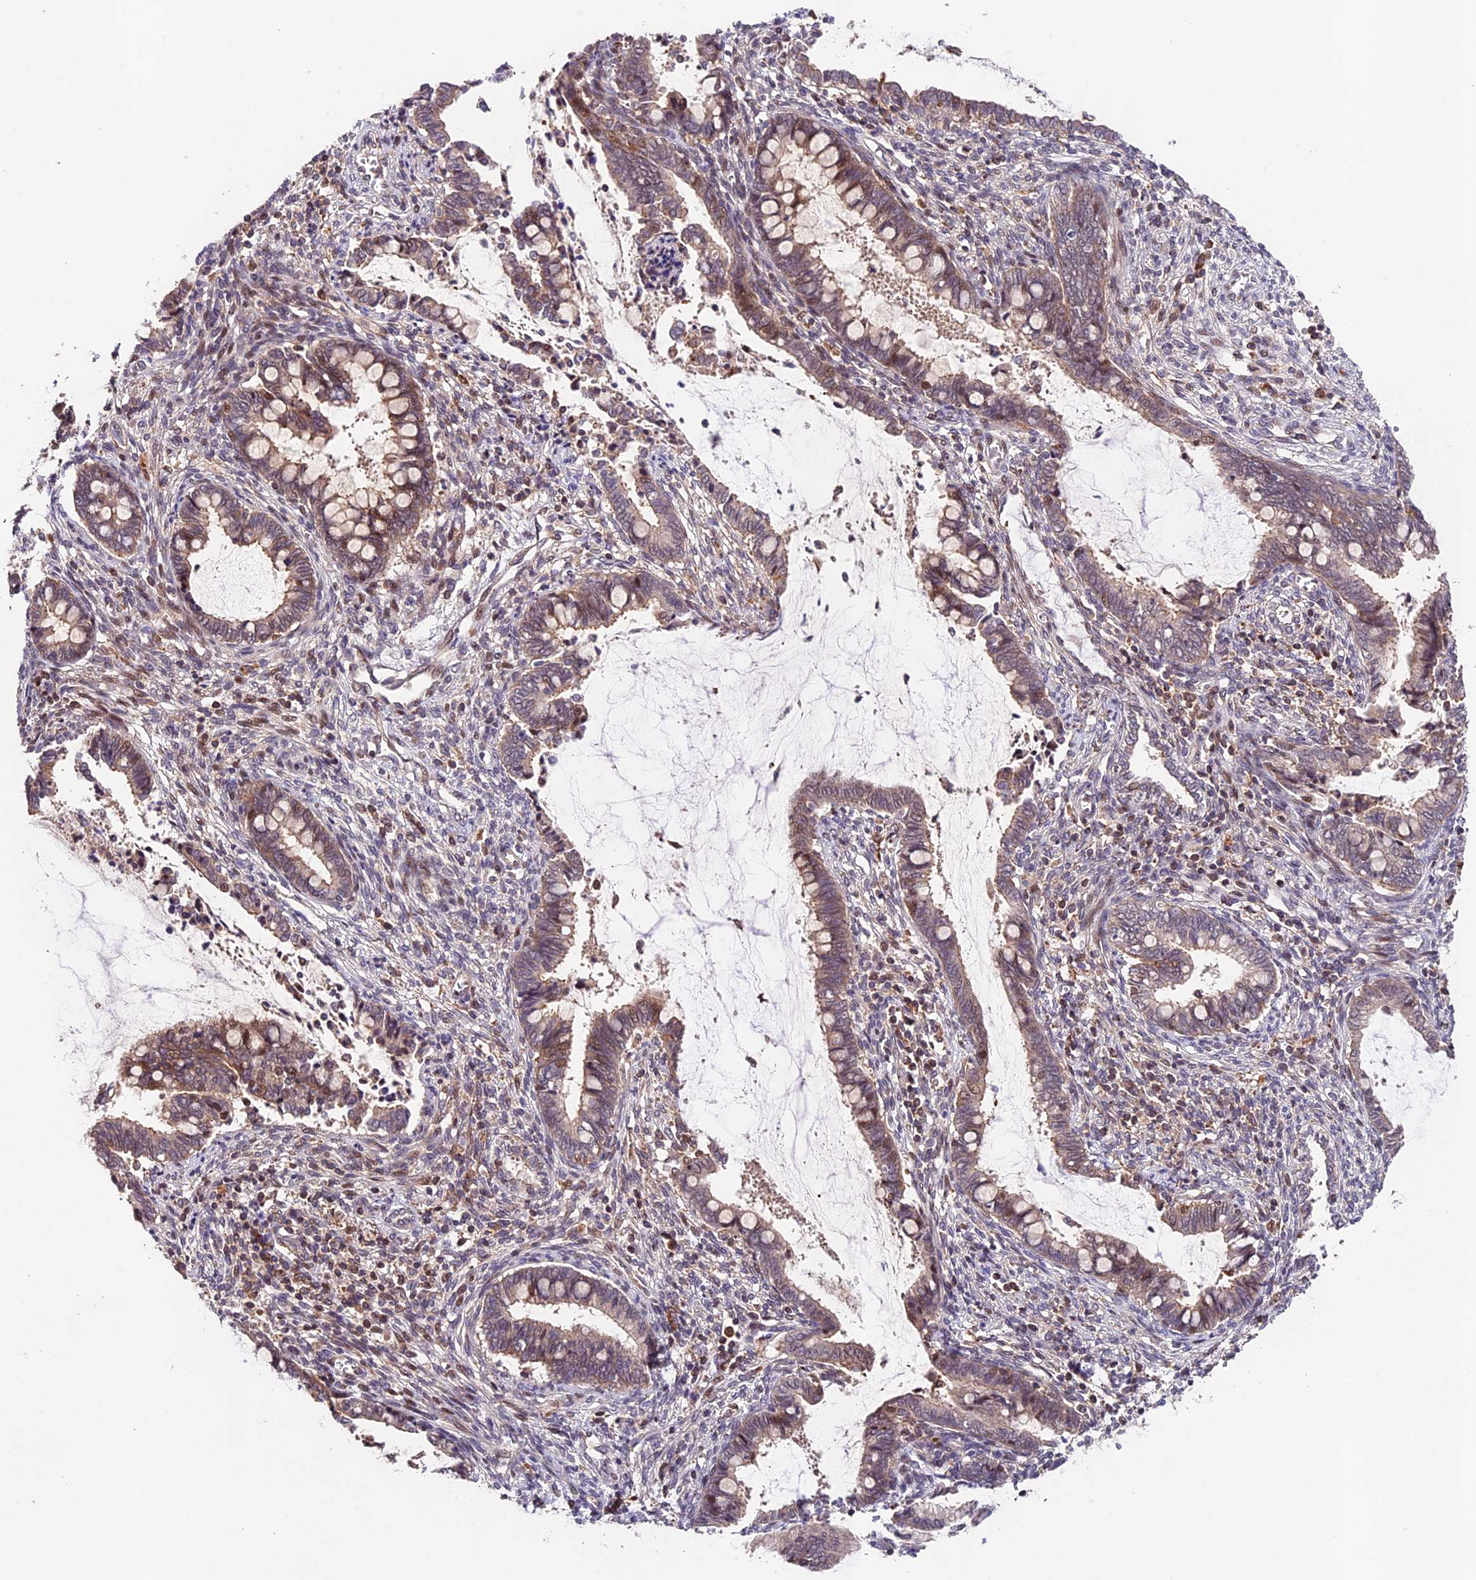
{"staining": {"intensity": "weak", "quantity": "<25%", "location": "nuclear"}, "tissue": "cervical cancer", "cell_type": "Tumor cells", "image_type": "cancer", "snomed": [{"axis": "morphology", "description": "Adenocarcinoma, NOS"}, {"axis": "topography", "description": "Cervix"}], "caption": "Tumor cells show no significant protein positivity in cervical cancer (adenocarcinoma).", "gene": "CACNA1H", "patient": {"sex": "female", "age": 44}}